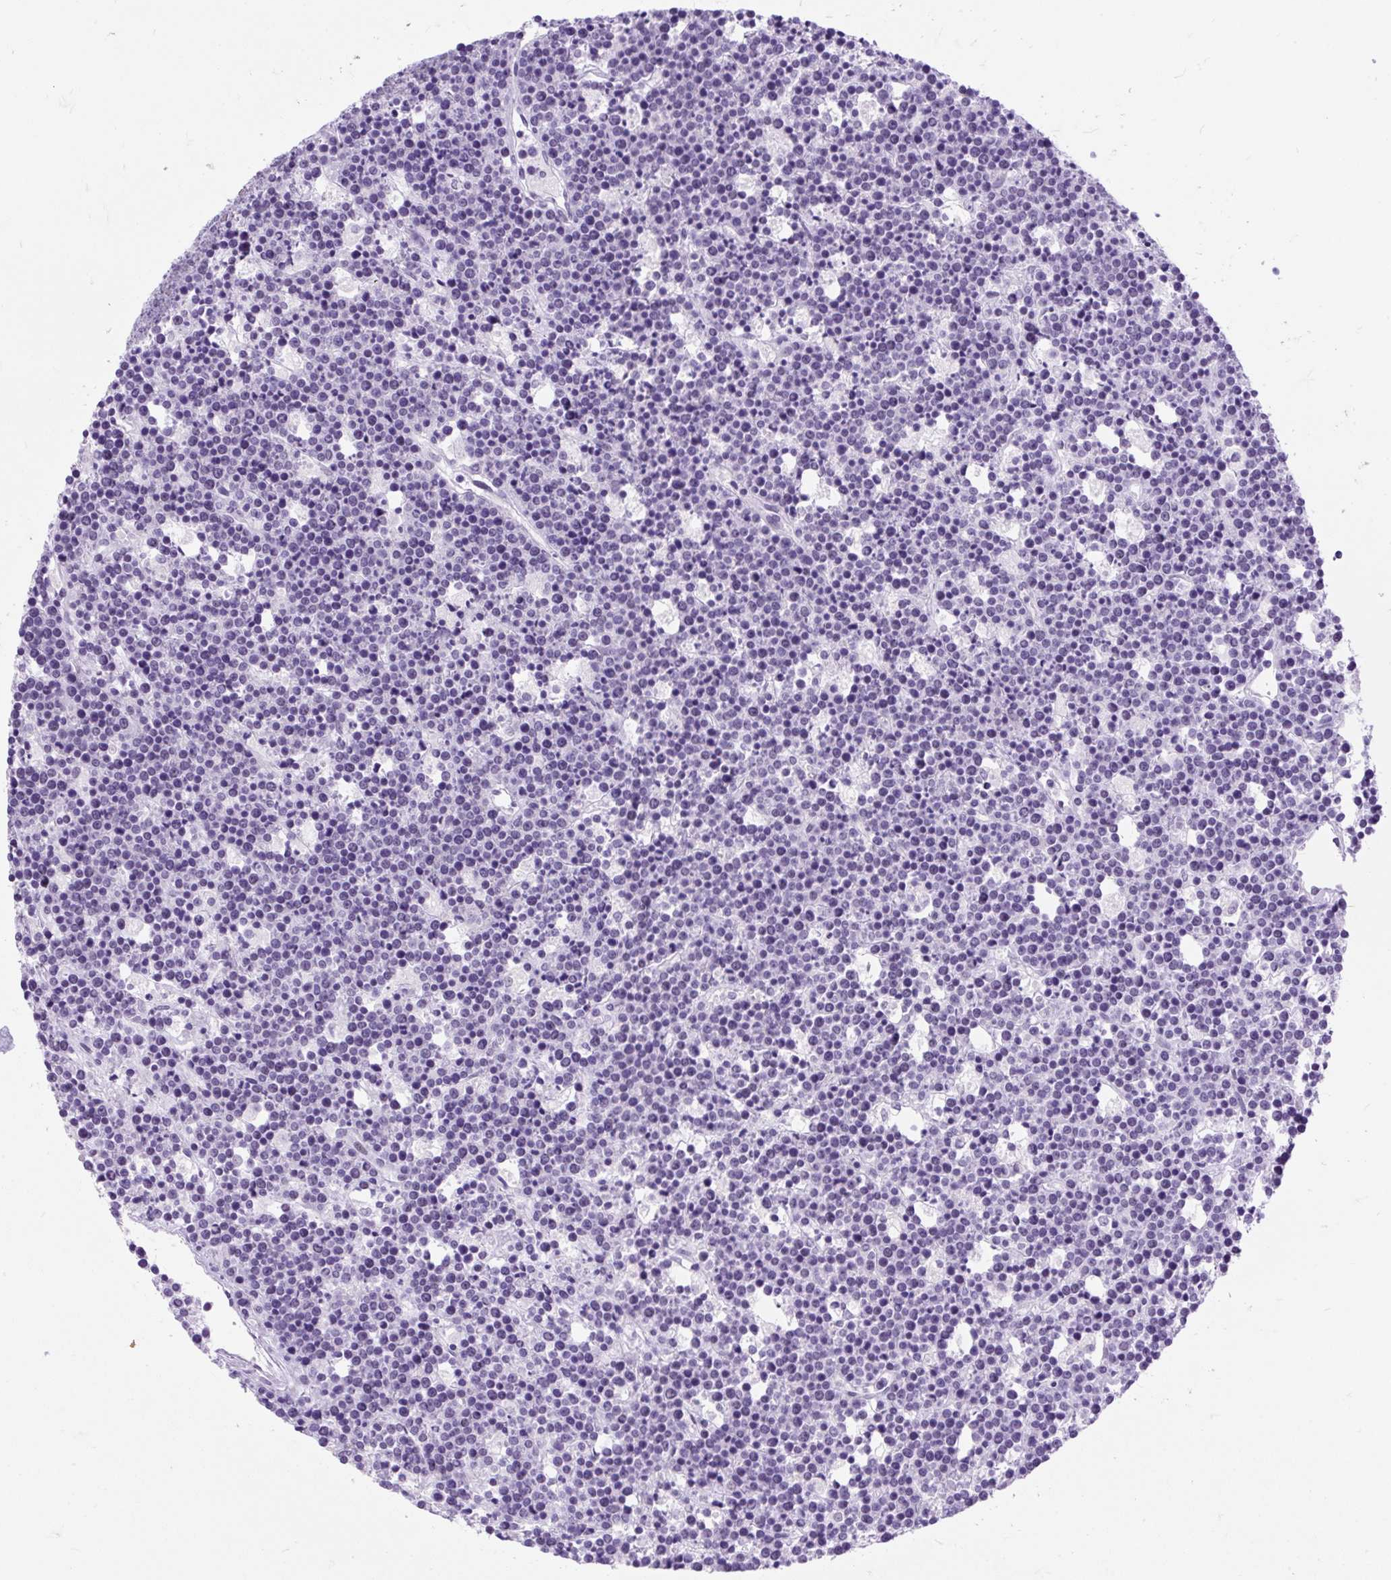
{"staining": {"intensity": "negative", "quantity": "none", "location": "none"}, "tissue": "lymphoma", "cell_type": "Tumor cells", "image_type": "cancer", "snomed": [{"axis": "morphology", "description": "Malignant lymphoma, non-Hodgkin's type, High grade"}, {"axis": "topography", "description": "Ovary"}], "caption": "Tumor cells are negative for brown protein staining in malignant lymphoma, non-Hodgkin's type (high-grade).", "gene": "SCGB1A1", "patient": {"sex": "female", "age": 56}}